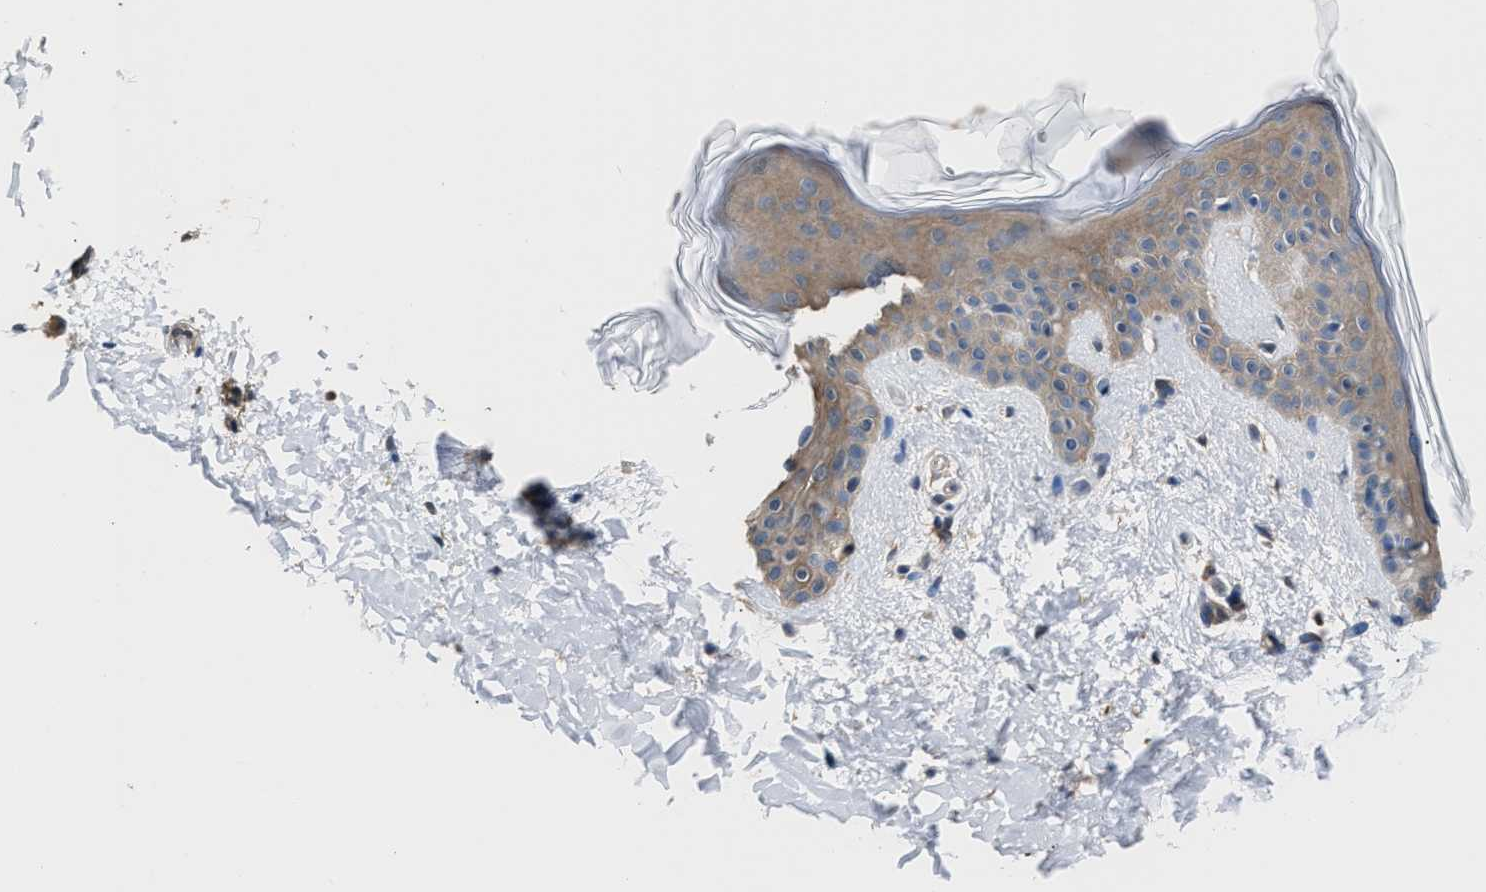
{"staining": {"intensity": "negative", "quantity": "none", "location": "none"}, "tissue": "skin", "cell_type": "Fibroblasts", "image_type": "normal", "snomed": [{"axis": "morphology", "description": "Normal tissue, NOS"}, {"axis": "topography", "description": "Skin"}], "caption": "This is a histopathology image of immunohistochemistry staining of benign skin, which shows no positivity in fibroblasts.", "gene": "GSTP1", "patient": {"sex": "female", "age": 17}}